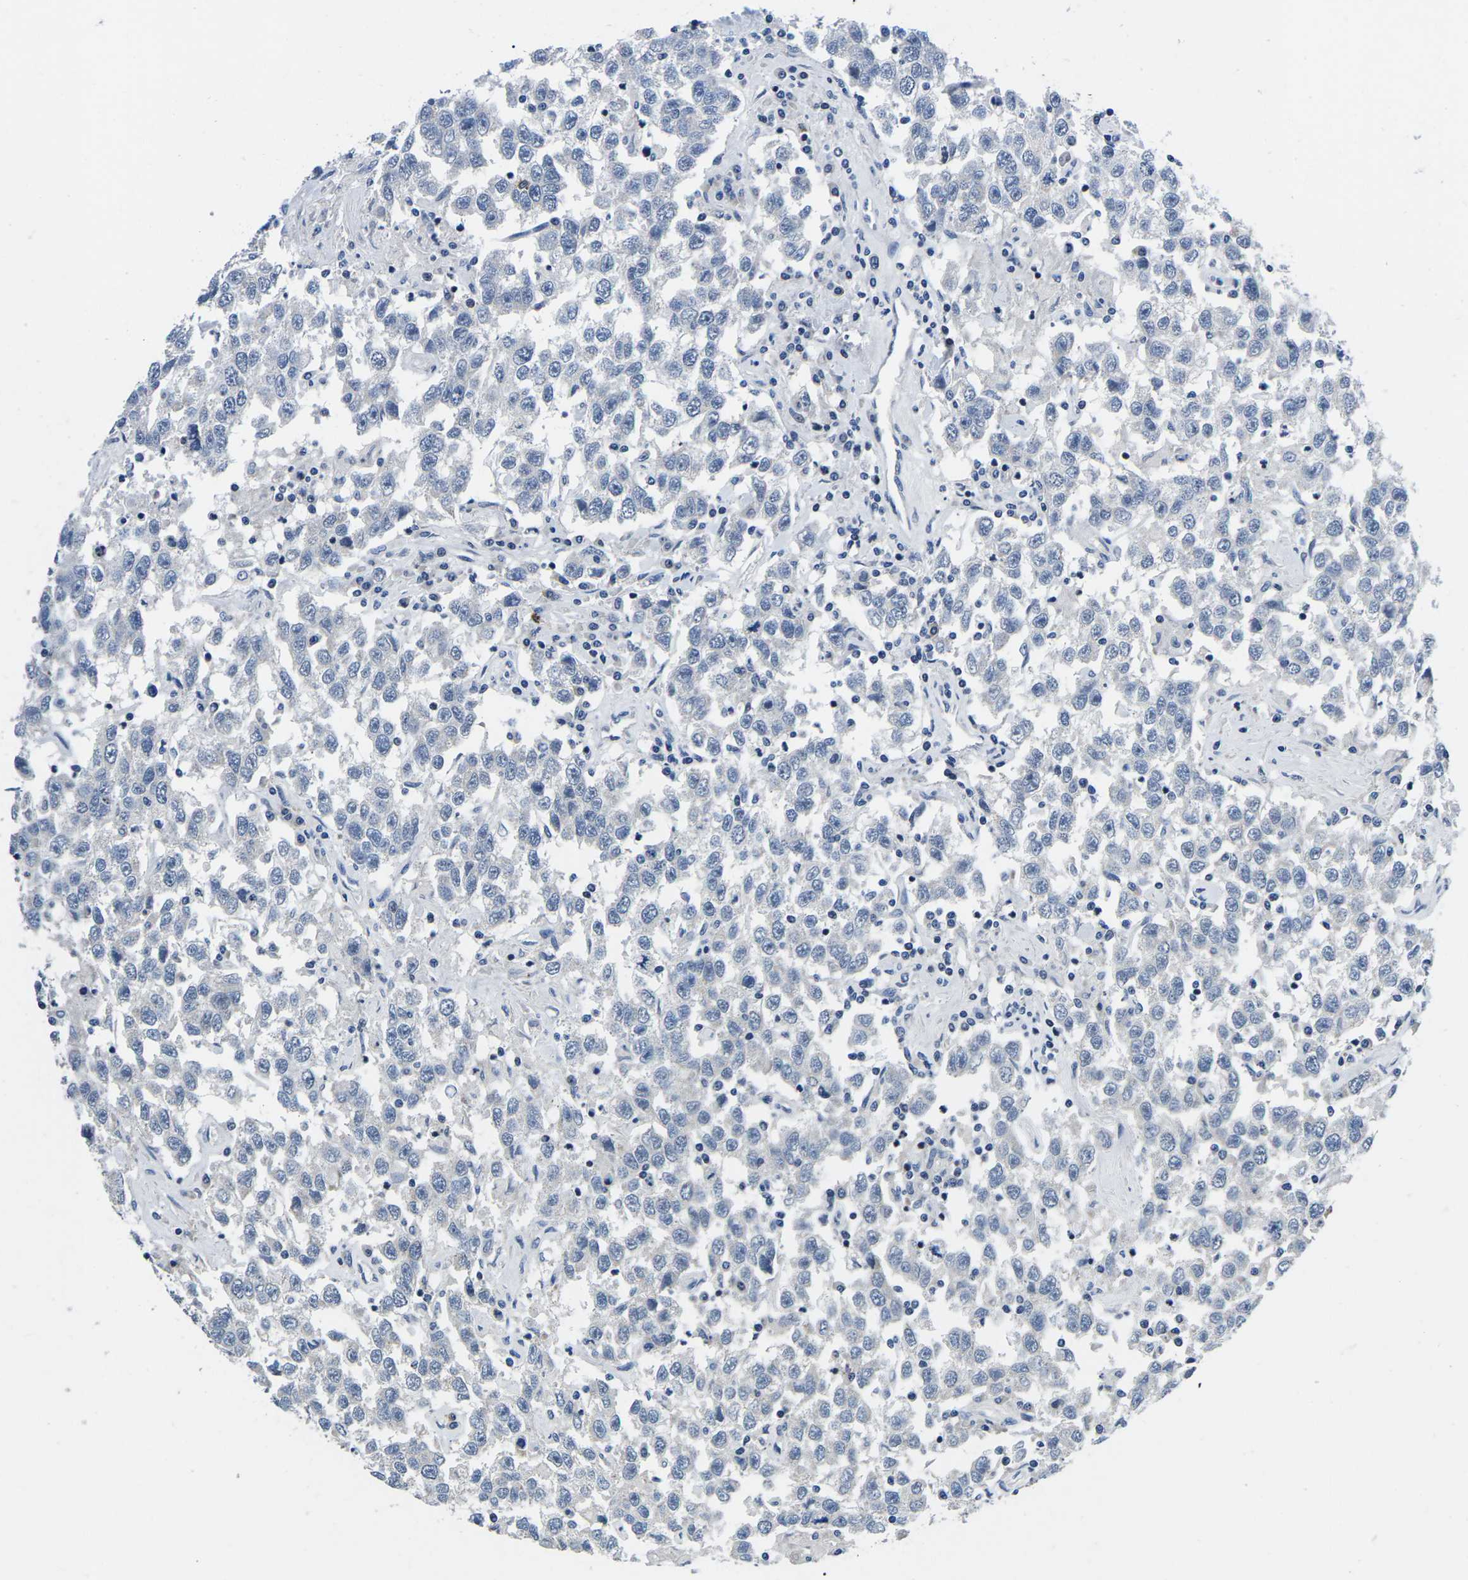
{"staining": {"intensity": "negative", "quantity": "none", "location": "none"}, "tissue": "testis cancer", "cell_type": "Tumor cells", "image_type": "cancer", "snomed": [{"axis": "morphology", "description": "Seminoma, NOS"}, {"axis": "topography", "description": "Testis"}], "caption": "An image of human testis cancer (seminoma) is negative for staining in tumor cells.", "gene": "CDC73", "patient": {"sex": "male", "age": 41}}